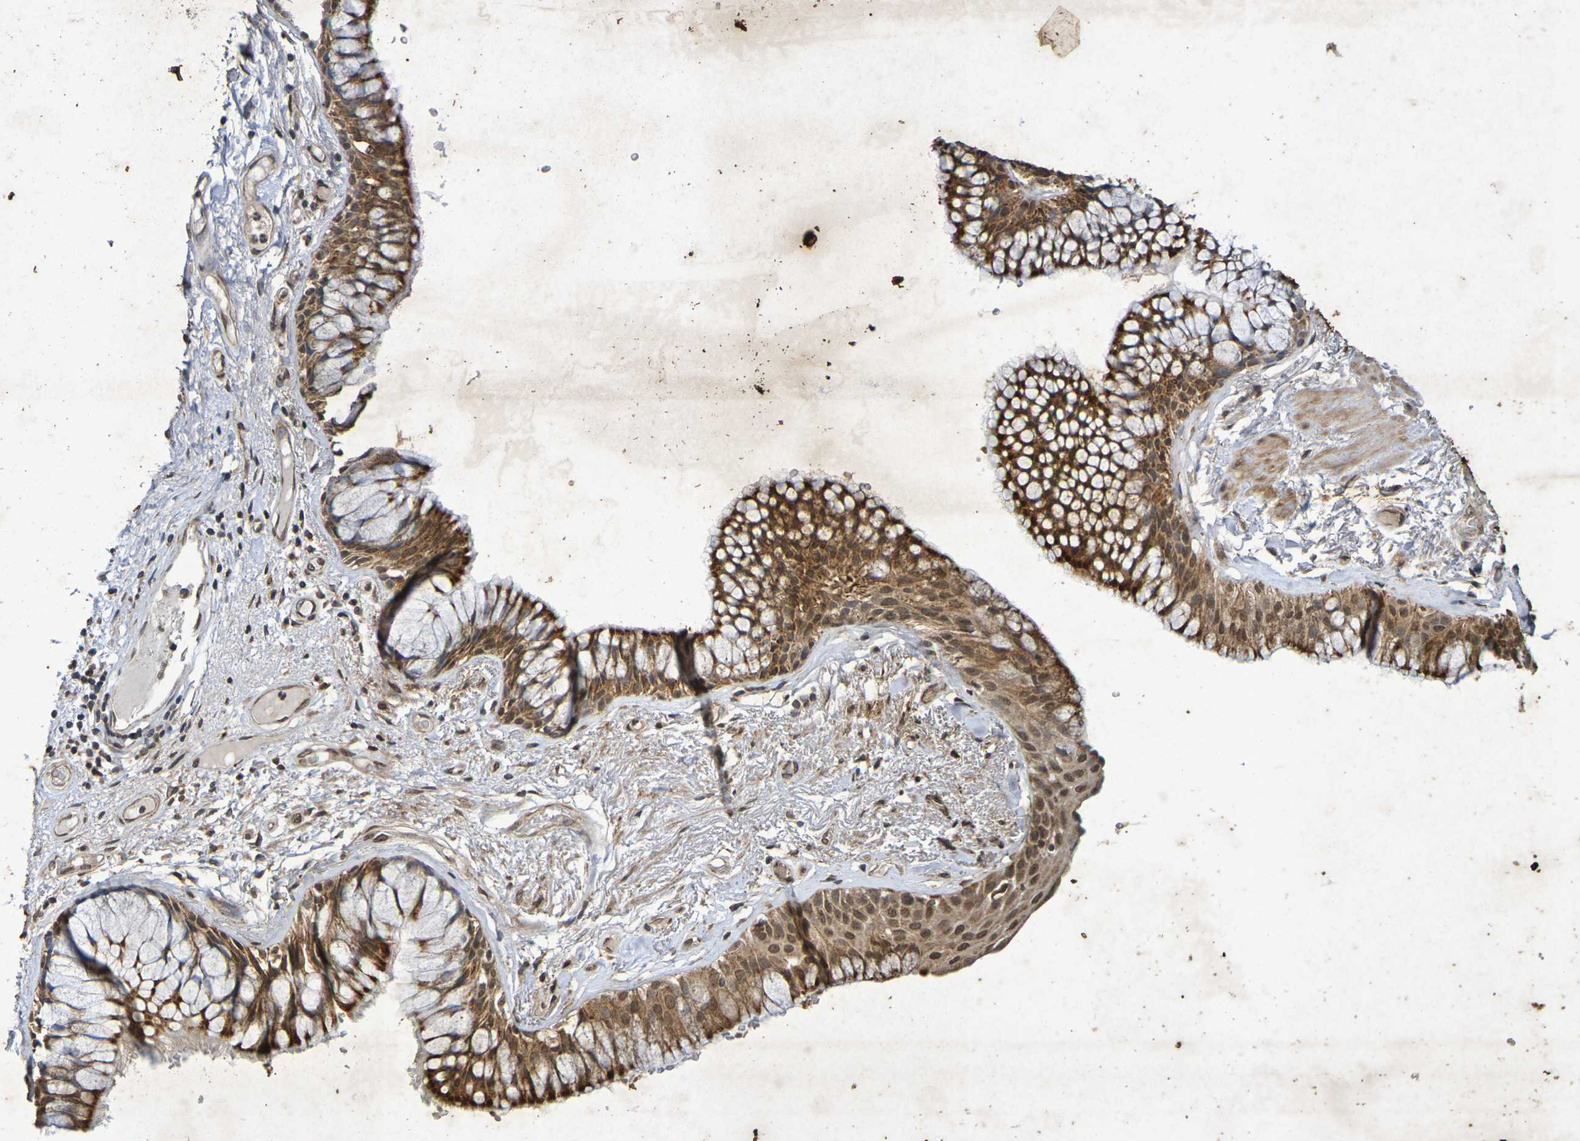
{"staining": {"intensity": "moderate", "quantity": ">75%", "location": "cytoplasmic/membranous,nuclear"}, "tissue": "bronchus", "cell_type": "Respiratory epithelial cells", "image_type": "normal", "snomed": [{"axis": "morphology", "description": "Normal tissue, NOS"}, {"axis": "topography", "description": "Bronchus"}], "caption": "Immunohistochemistry (IHC) (DAB (3,3'-diaminobenzidine)) staining of unremarkable bronchus displays moderate cytoplasmic/membranous,nuclear protein staining in about >75% of respiratory epithelial cells.", "gene": "GUCY1A2", "patient": {"sex": "male", "age": 66}}